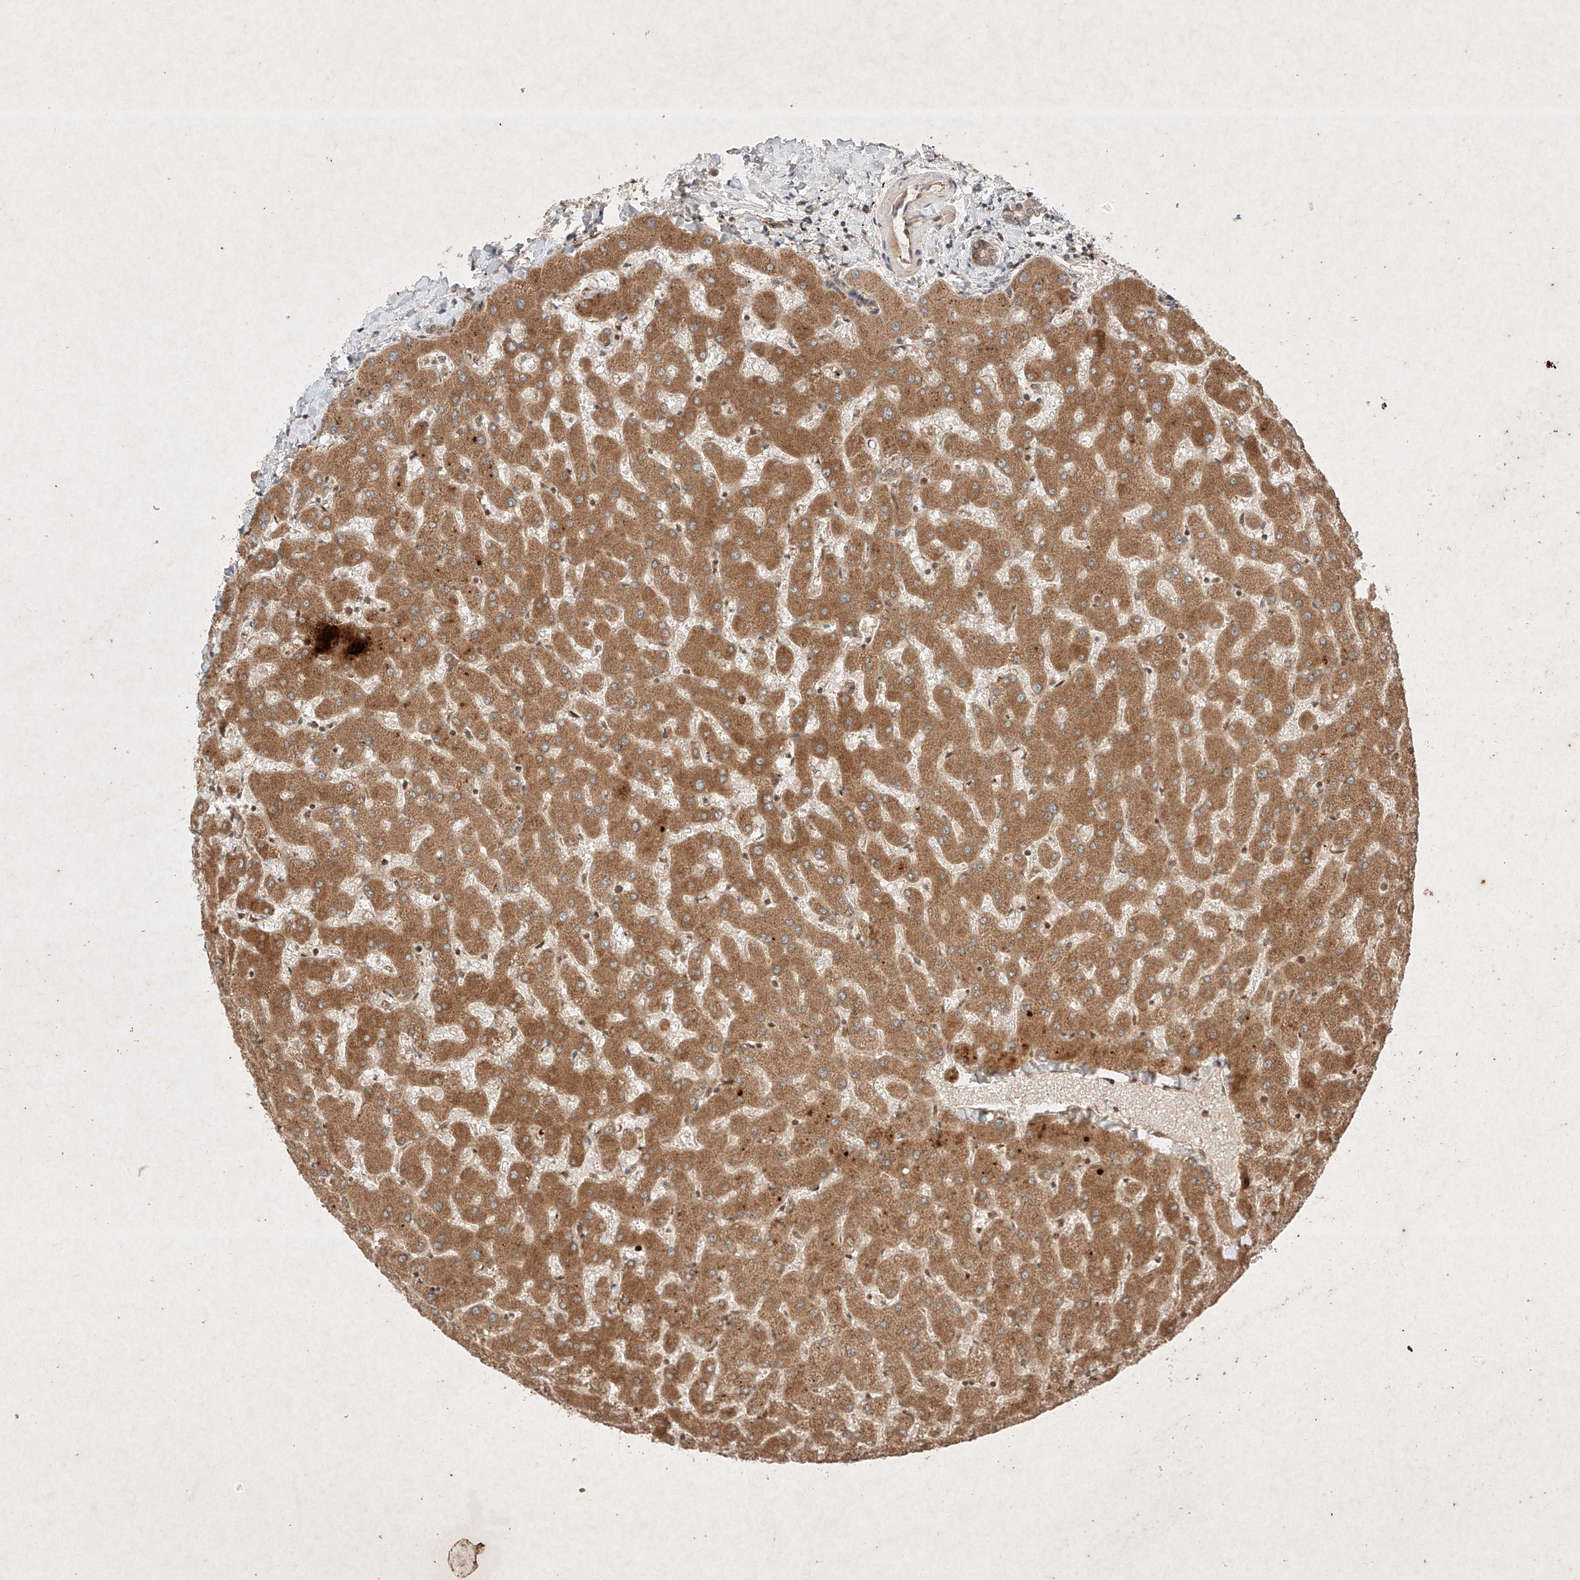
{"staining": {"intensity": "moderate", "quantity": ">75%", "location": "cytoplasmic/membranous"}, "tissue": "liver", "cell_type": "Cholangiocytes", "image_type": "normal", "snomed": [{"axis": "morphology", "description": "Normal tissue, NOS"}, {"axis": "topography", "description": "Liver"}], "caption": "The photomicrograph exhibits a brown stain indicating the presence of a protein in the cytoplasmic/membranous of cholangiocytes in liver.", "gene": "RNF31", "patient": {"sex": "female", "age": 63}}